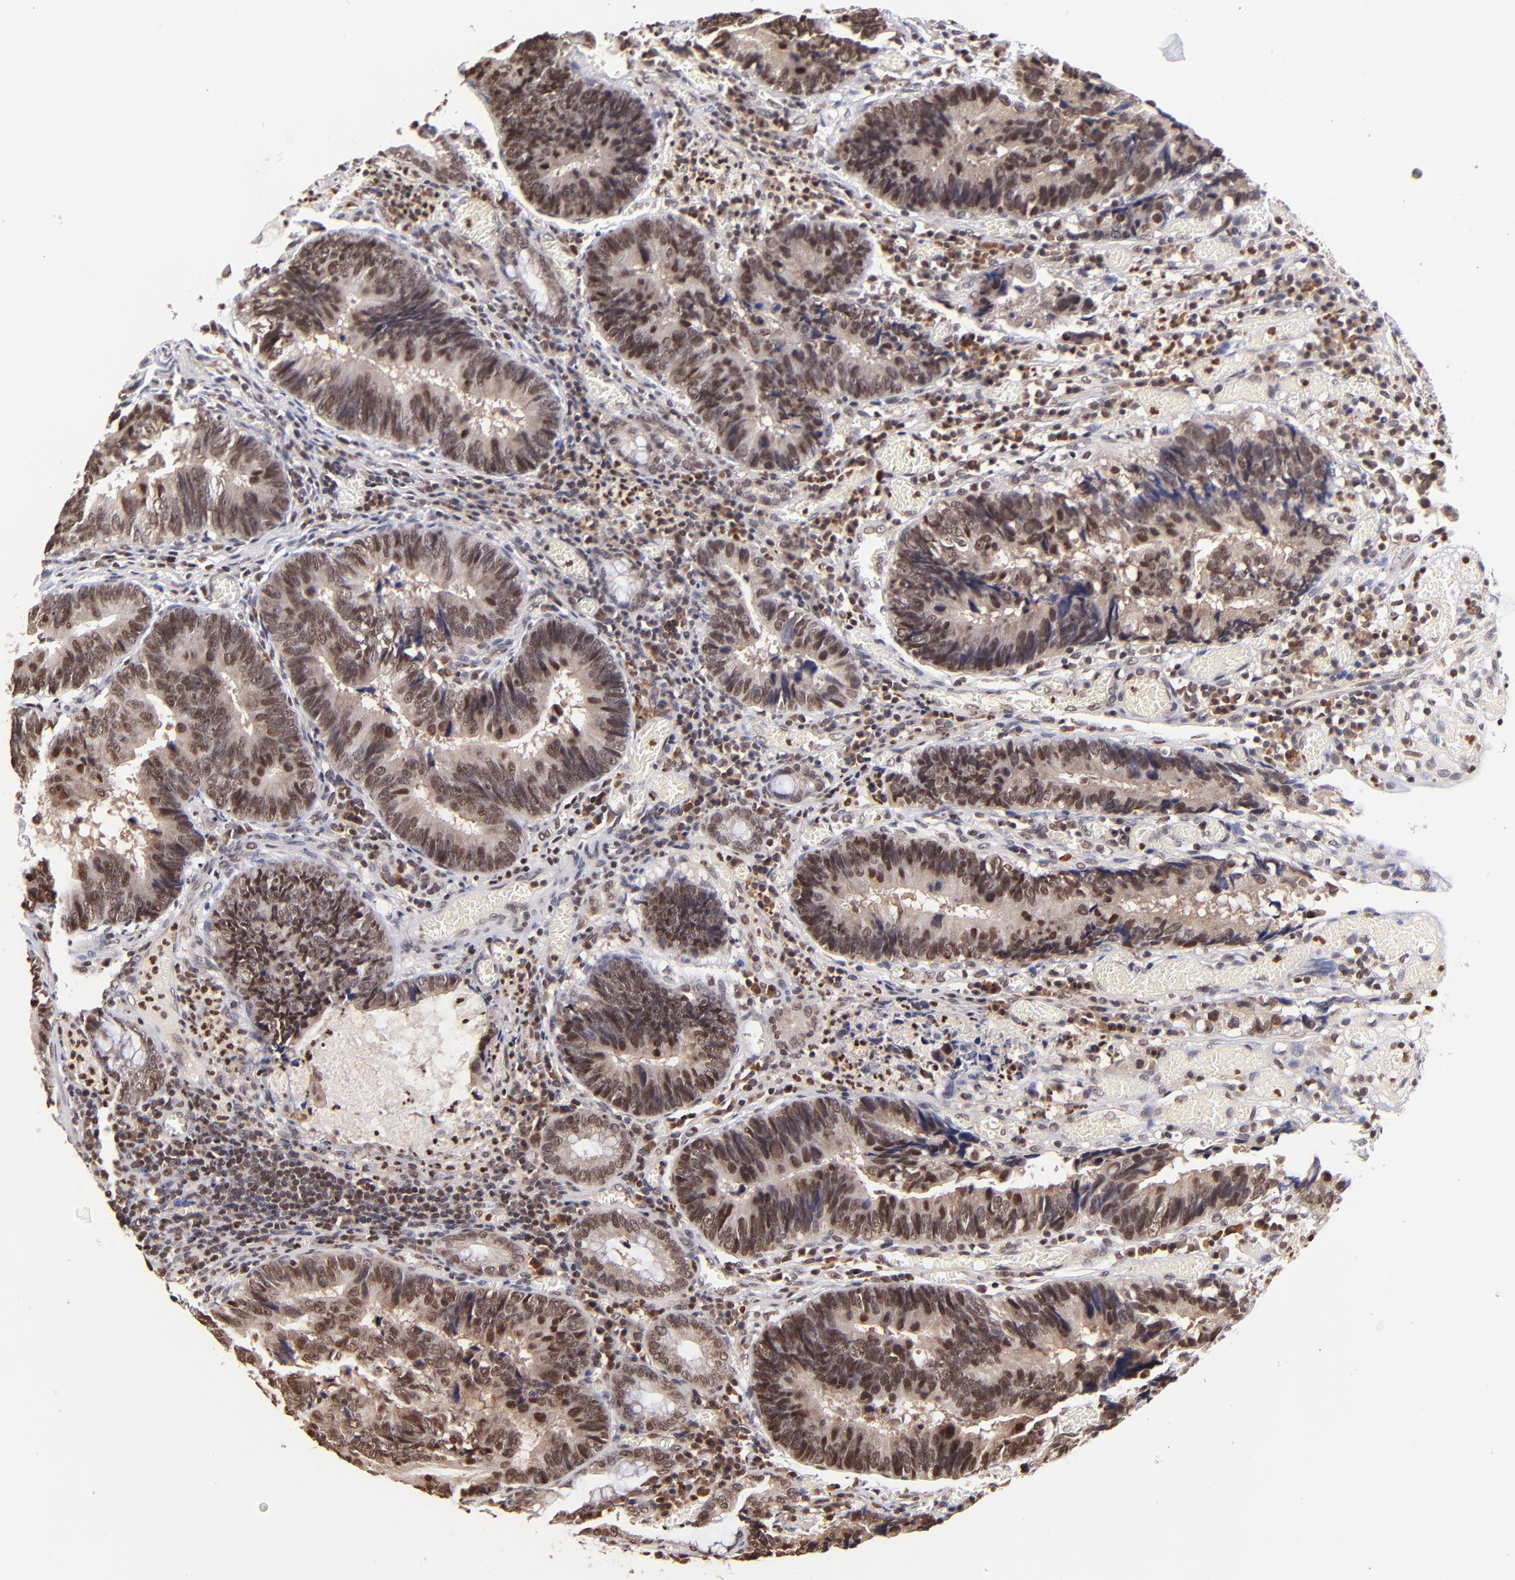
{"staining": {"intensity": "moderate", "quantity": ">75%", "location": "cytoplasmic/membranous,nuclear"}, "tissue": "colorectal cancer", "cell_type": "Tumor cells", "image_type": "cancer", "snomed": [{"axis": "morphology", "description": "Adenocarcinoma, NOS"}, {"axis": "topography", "description": "Rectum"}], "caption": "Tumor cells display medium levels of moderate cytoplasmic/membranous and nuclear positivity in about >75% of cells in colorectal cancer (adenocarcinoma). Using DAB (3,3'-diaminobenzidine) (brown) and hematoxylin (blue) stains, captured at high magnification using brightfield microscopy.", "gene": "WDR25", "patient": {"sex": "female", "age": 98}}